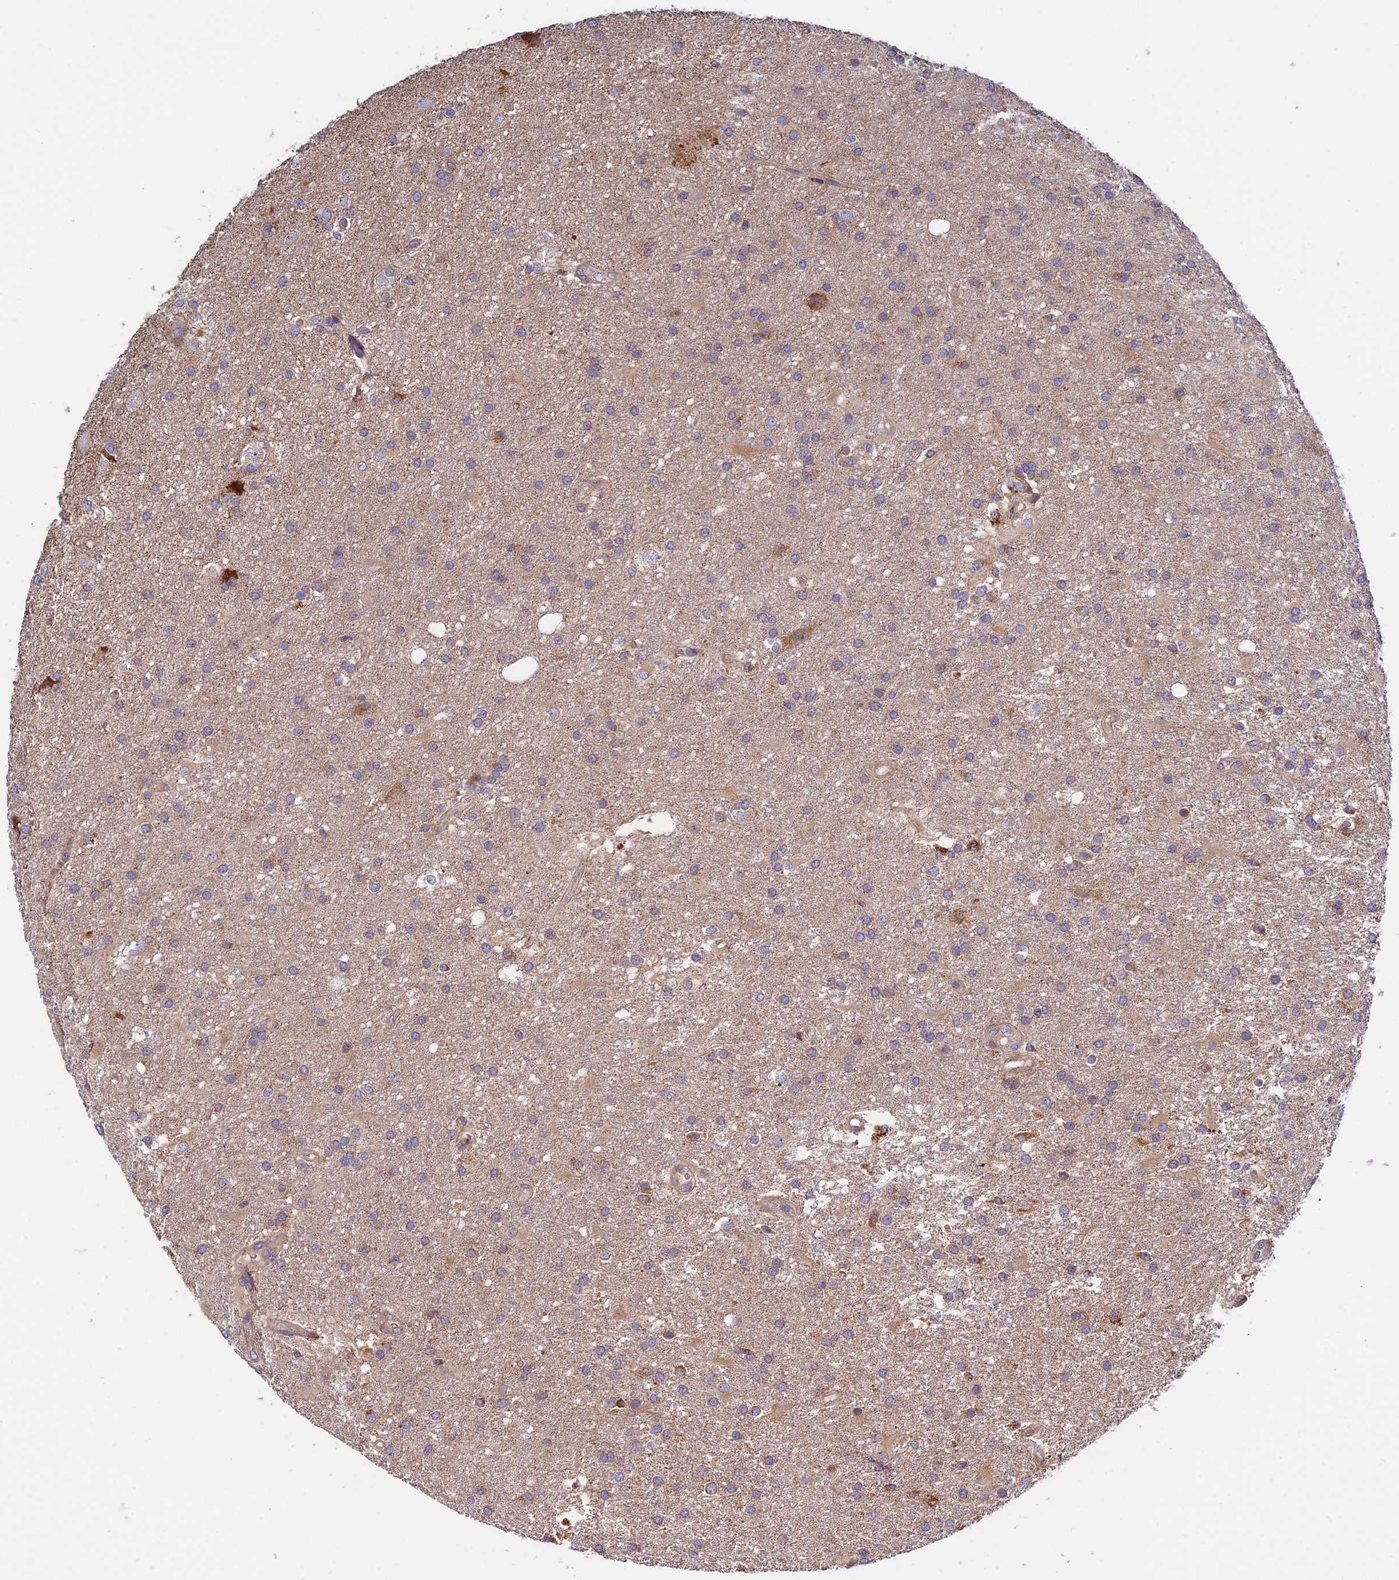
{"staining": {"intensity": "moderate", "quantity": "25%-75%", "location": "cytoplasmic/membranous"}, "tissue": "glioma", "cell_type": "Tumor cells", "image_type": "cancer", "snomed": [{"axis": "morphology", "description": "Glioma, malignant, Low grade"}, {"axis": "topography", "description": "Brain"}], "caption": "Moderate cytoplasmic/membranous positivity for a protein is identified in about 25%-75% of tumor cells of low-grade glioma (malignant) using immunohistochemistry.", "gene": "FUOM", "patient": {"sex": "male", "age": 66}}